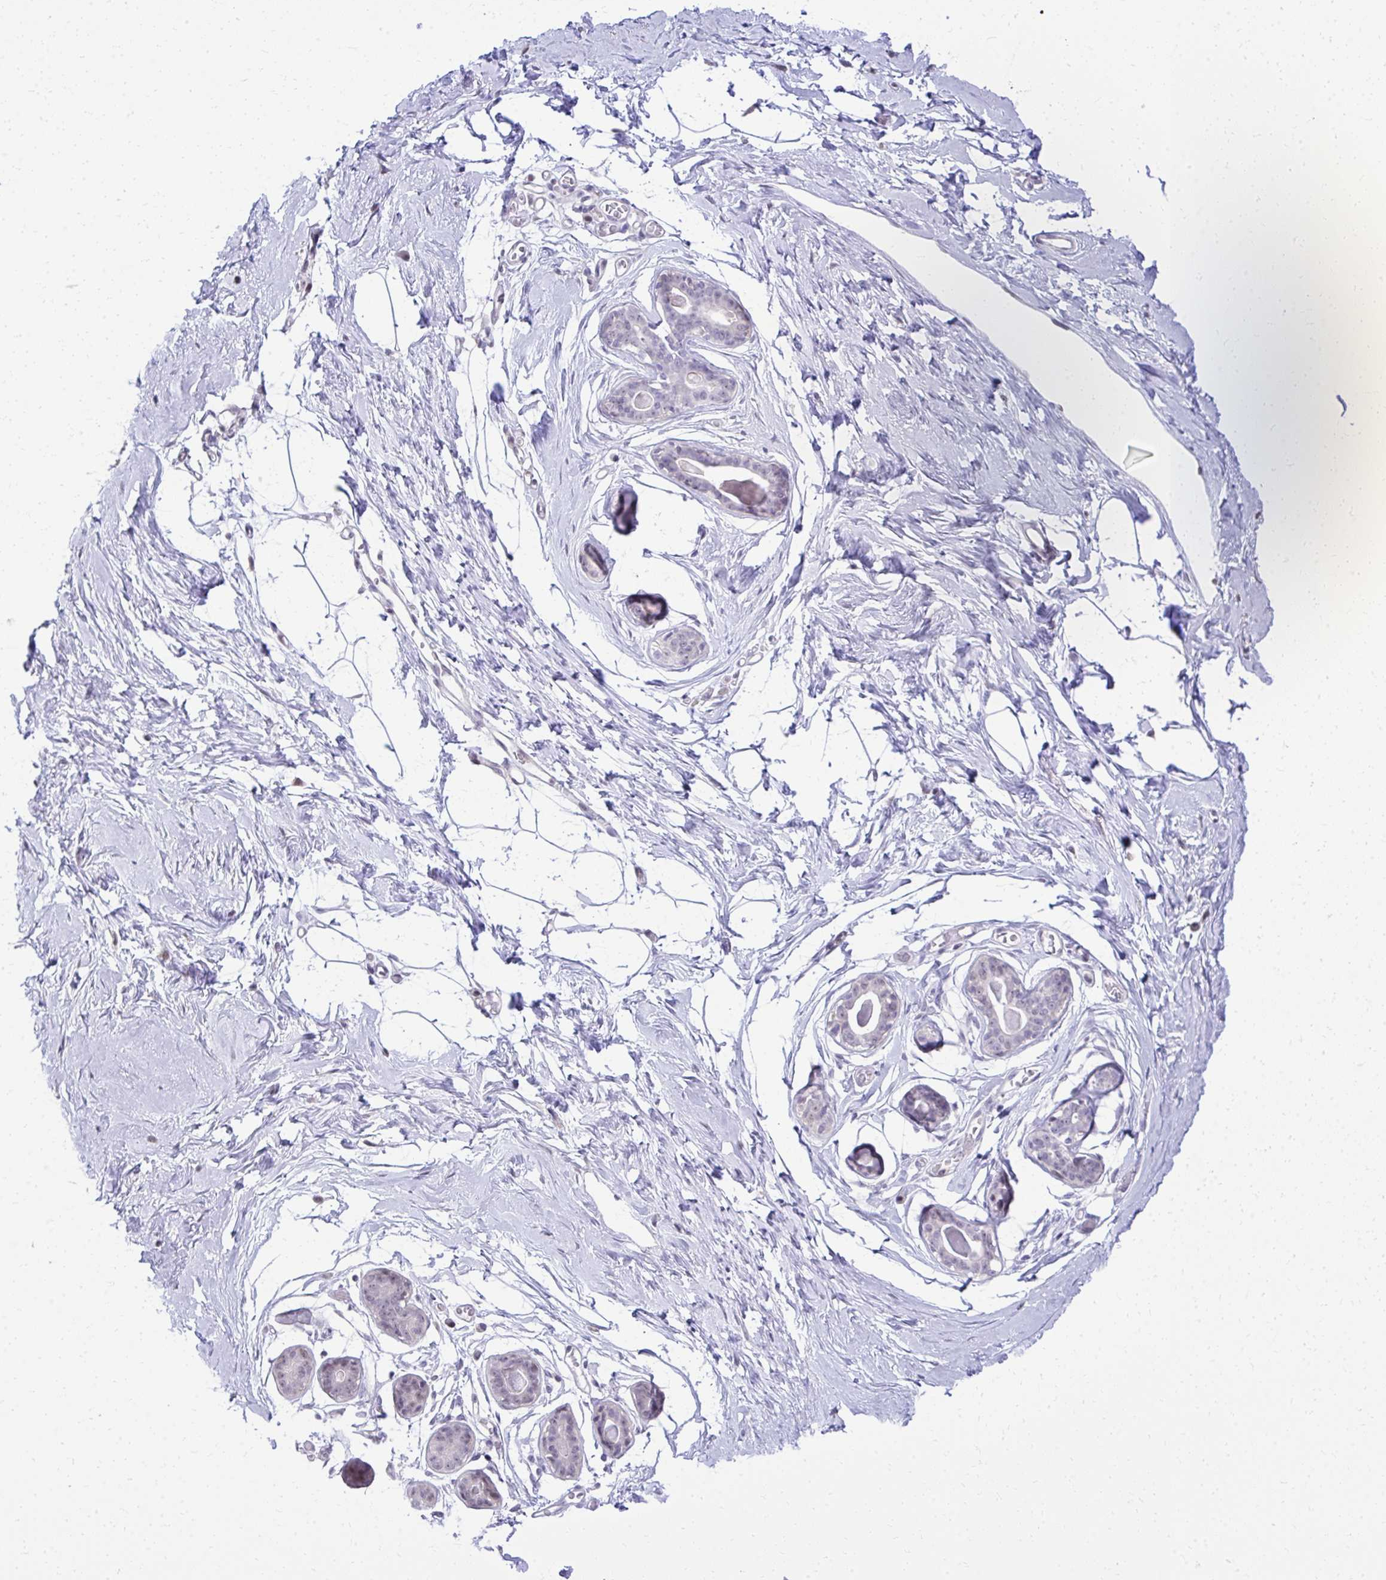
{"staining": {"intensity": "negative", "quantity": "none", "location": "none"}, "tissue": "breast", "cell_type": "Adipocytes", "image_type": "normal", "snomed": [{"axis": "morphology", "description": "Normal tissue, NOS"}, {"axis": "topography", "description": "Breast"}], "caption": "Breast stained for a protein using immunohistochemistry (IHC) exhibits no staining adipocytes.", "gene": "EID3", "patient": {"sex": "female", "age": 45}}